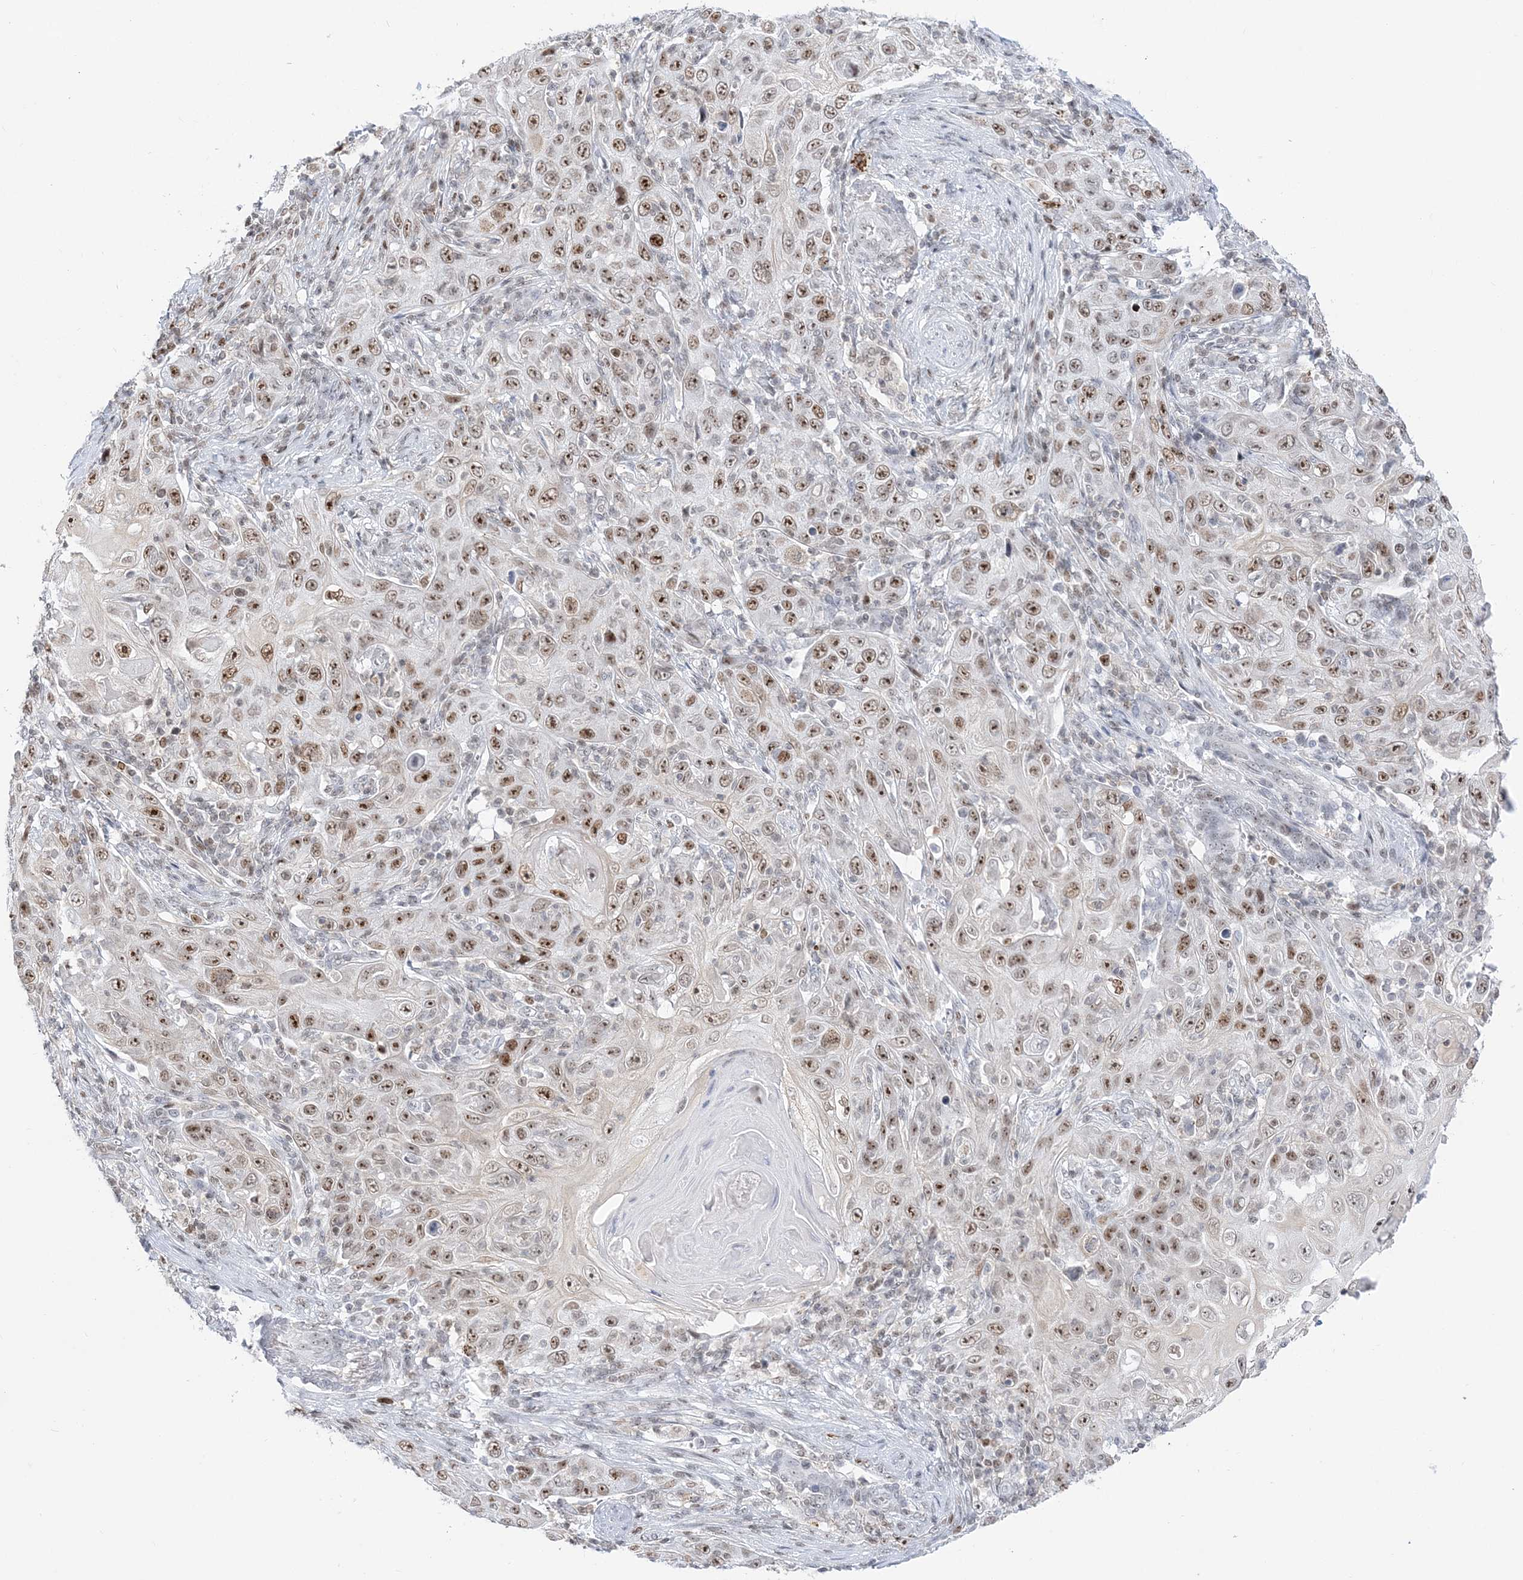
{"staining": {"intensity": "moderate", "quantity": ">75%", "location": "nuclear"}, "tissue": "skin cancer", "cell_type": "Tumor cells", "image_type": "cancer", "snomed": [{"axis": "morphology", "description": "Squamous cell carcinoma, NOS"}, {"axis": "topography", "description": "Skin"}], "caption": "High-power microscopy captured an immunohistochemistry image of skin cancer, revealing moderate nuclear positivity in about >75% of tumor cells.", "gene": "DDX21", "patient": {"sex": "female", "age": 88}}